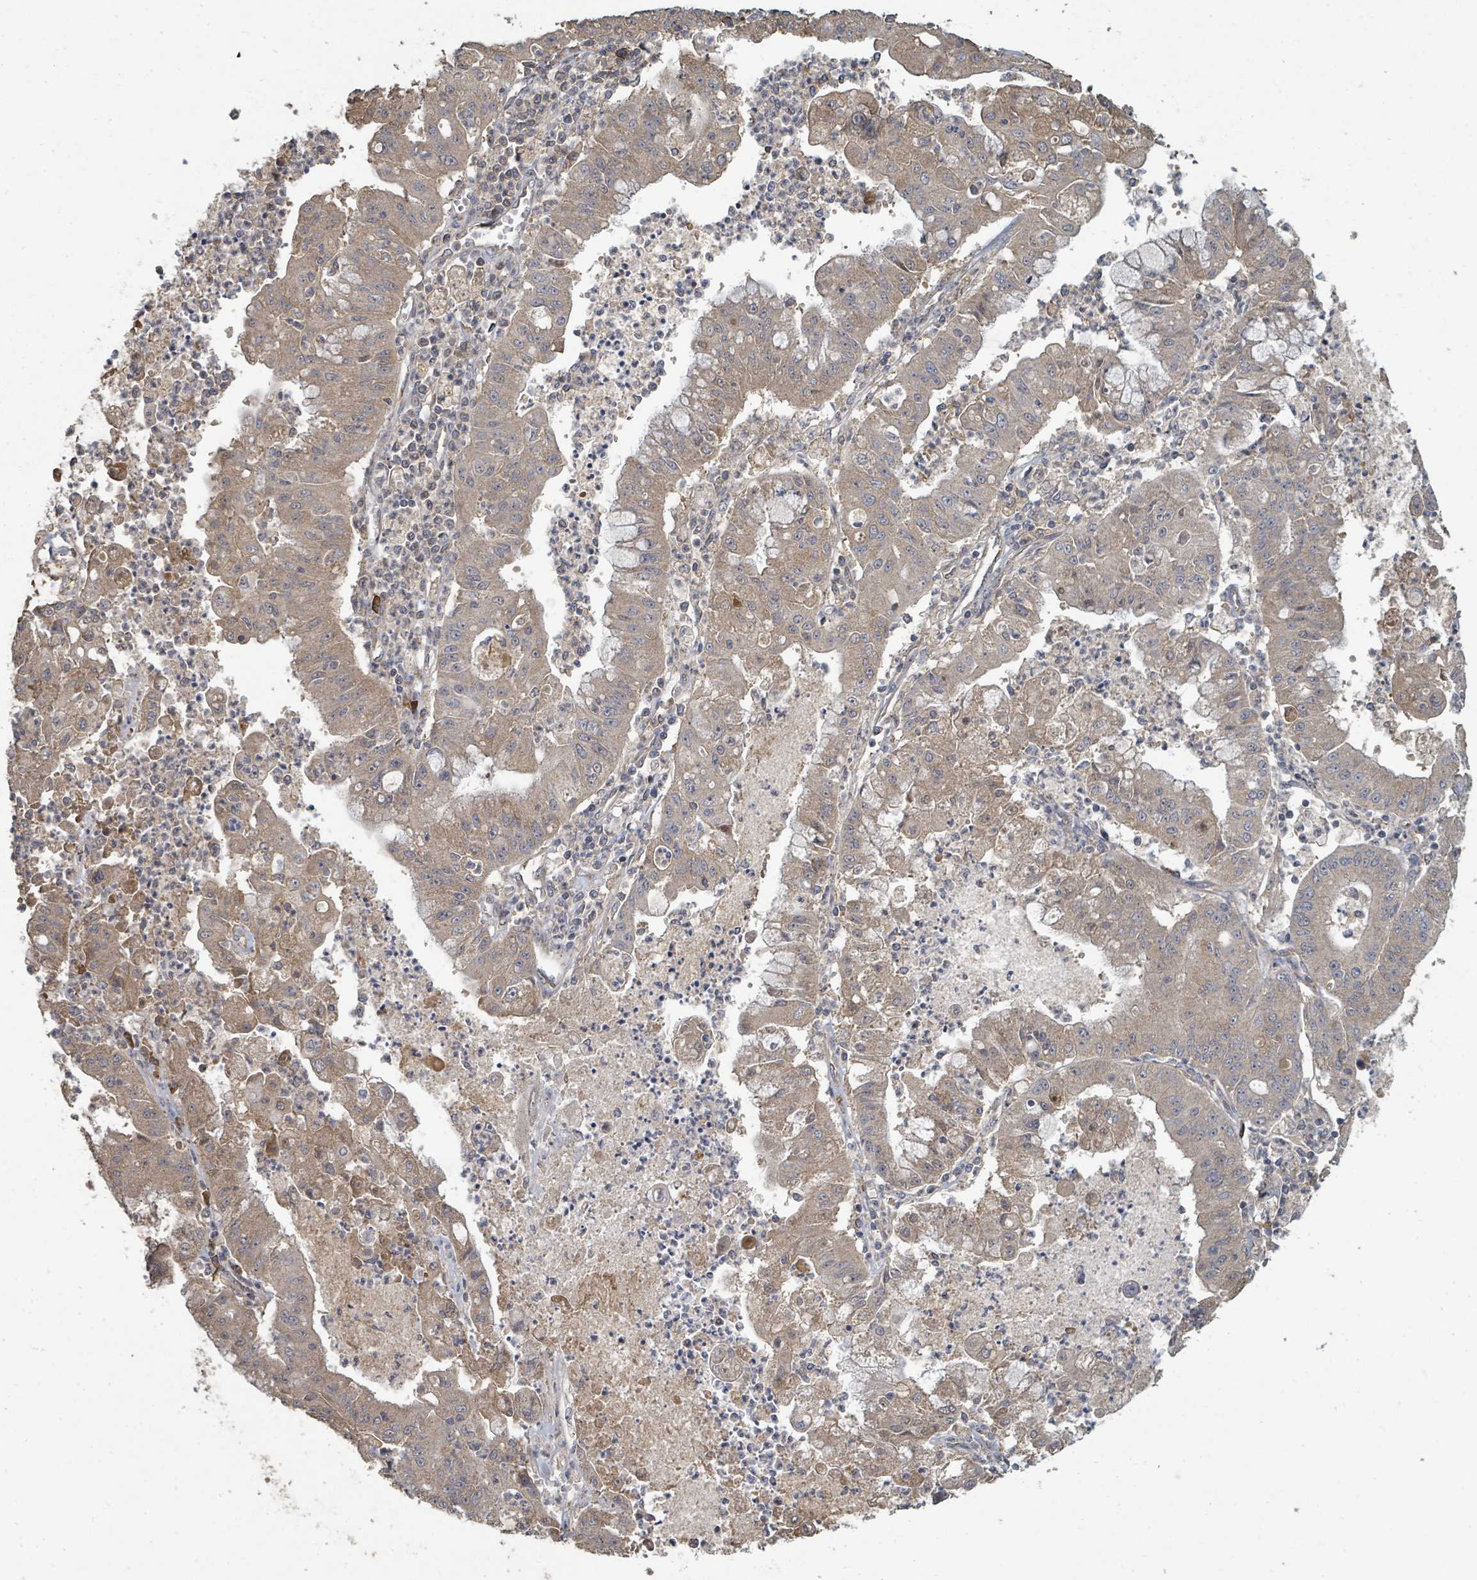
{"staining": {"intensity": "moderate", "quantity": ">75%", "location": "cytoplasmic/membranous"}, "tissue": "ovarian cancer", "cell_type": "Tumor cells", "image_type": "cancer", "snomed": [{"axis": "morphology", "description": "Cystadenocarcinoma, mucinous, NOS"}, {"axis": "topography", "description": "Ovary"}], "caption": "IHC (DAB (3,3'-diaminobenzidine)) staining of ovarian cancer (mucinous cystadenocarcinoma) shows moderate cytoplasmic/membranous protein staining in approximately >75% of tumor cells. (IHC, brightfield microscopy, high magnification).", "gene": "WDFY1", "patient": {"sex": "female", "age": 70}}